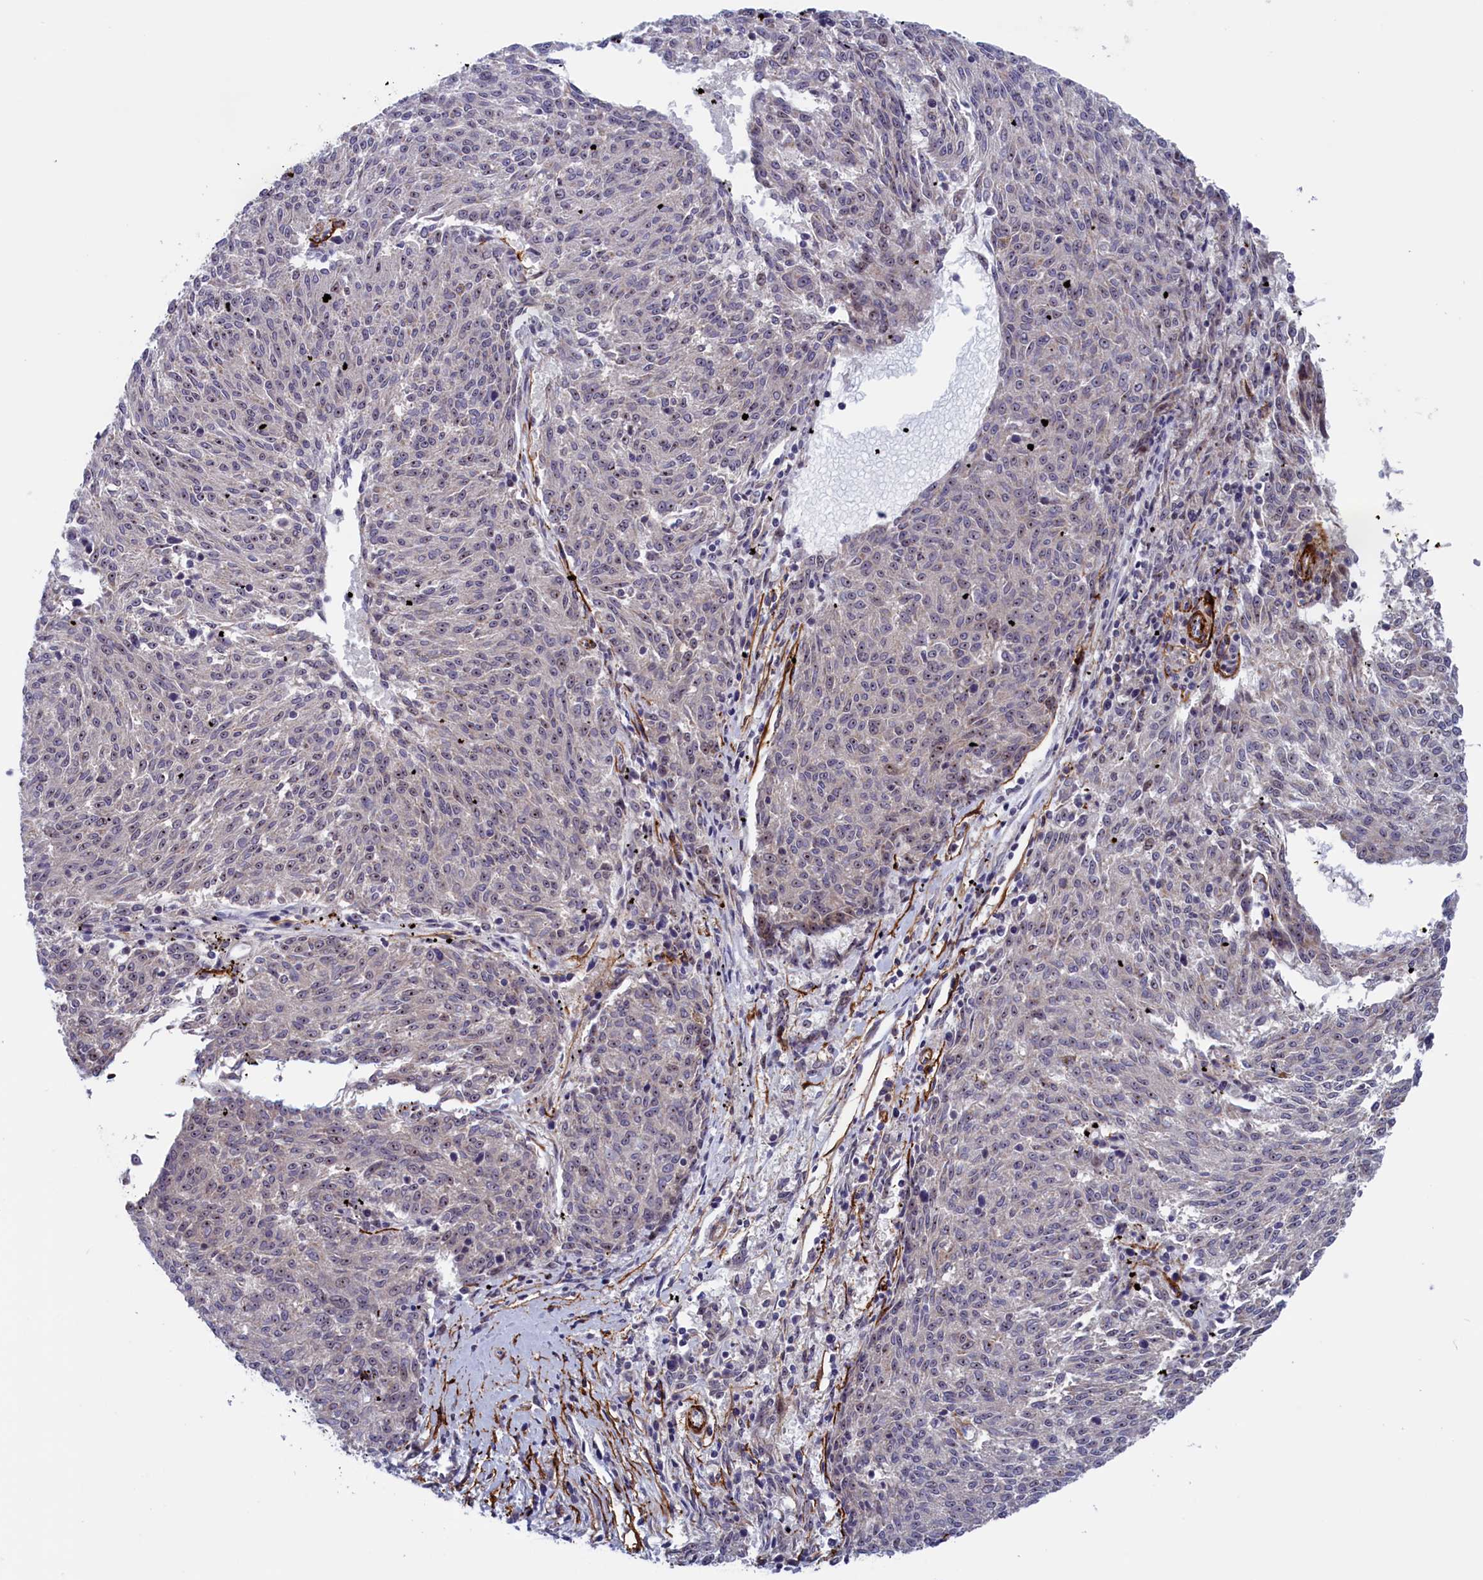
{"staining": {"intensity": "negative", "quantity": "none", "location": "none"}, "tissue": "melanoma", "cell_type": "Tumor cells", "image_type": "cancer", "snomed": [{"axis": "morphology", "description": "Malignant melanoma, NOS"}, {"axis": "topography", "description": "Skin"}], "caption": "Immunohistochemistry (IHC) histopathology image of neoplastic tissue: human melanoma stained with DAB displays no significant protein staining in tumor cells.", "gene": "PPAN", "patient": {"sex": "female", "age": 72}}